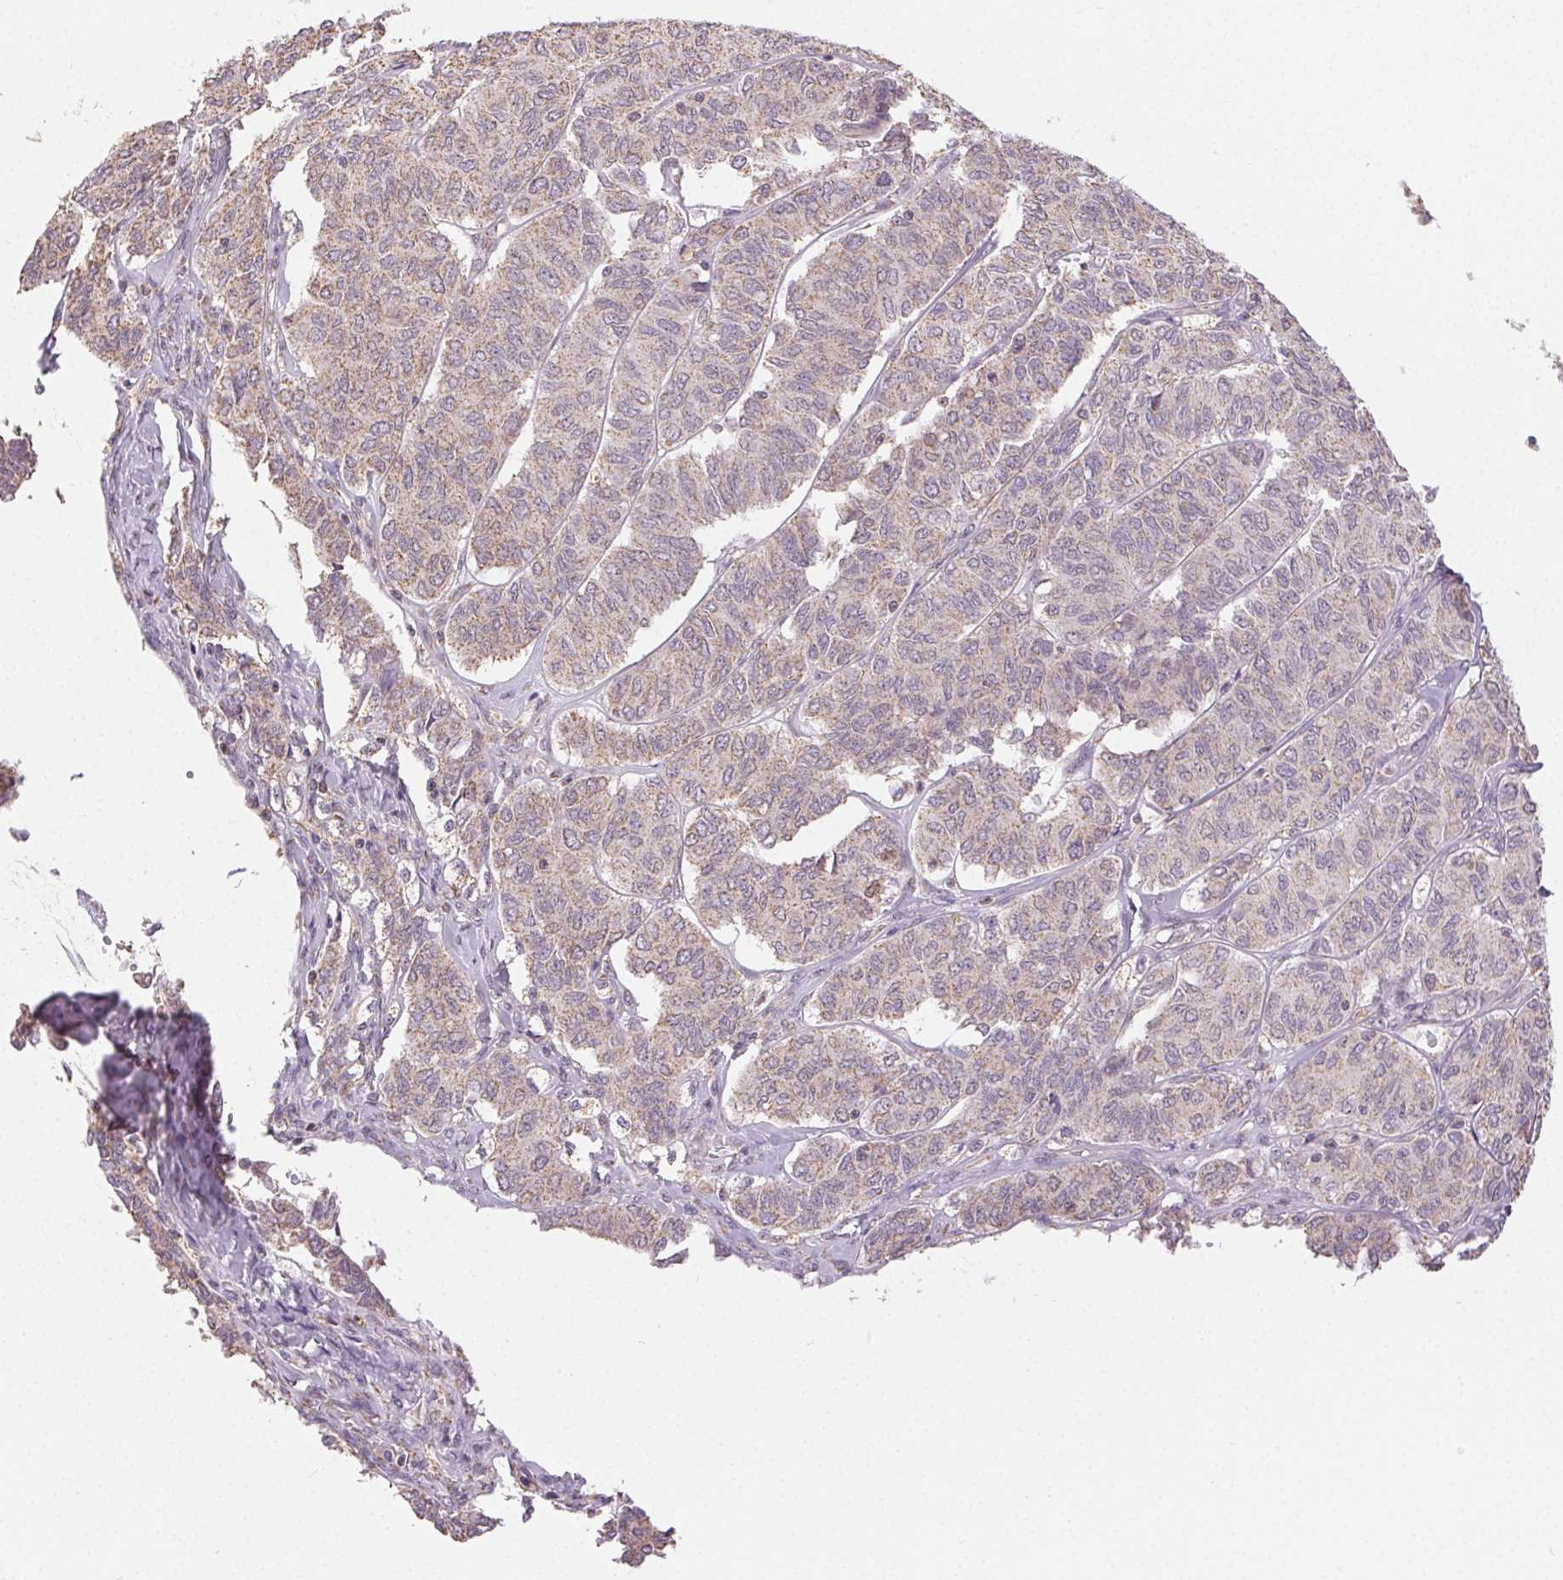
{"staining": {"intensity": "weak", "quantity": "<25%", "location": "cytoplasmic/membranous"}, "tissue": "ovarian cancer", "cell_type": "Tumor cells", "image_type": "cancer", "snomed": [{"axis": "morphology", "description": "Carcinoma, endometroid"}, {"axis": "topography", "description": "Ovary"}], "caption": "Tumor cells show no significant positivity in ovarian endometroid carcinoma. (Stains: DAB (3,3'-diaminobenzidine) immunohistochemistry (IHC) with hematoxylin counter stain, Microscopy: brightfield microscopy at high magnification).", "gene": "PIWIL4", "patient": {"sex": "female", "age": 80}}